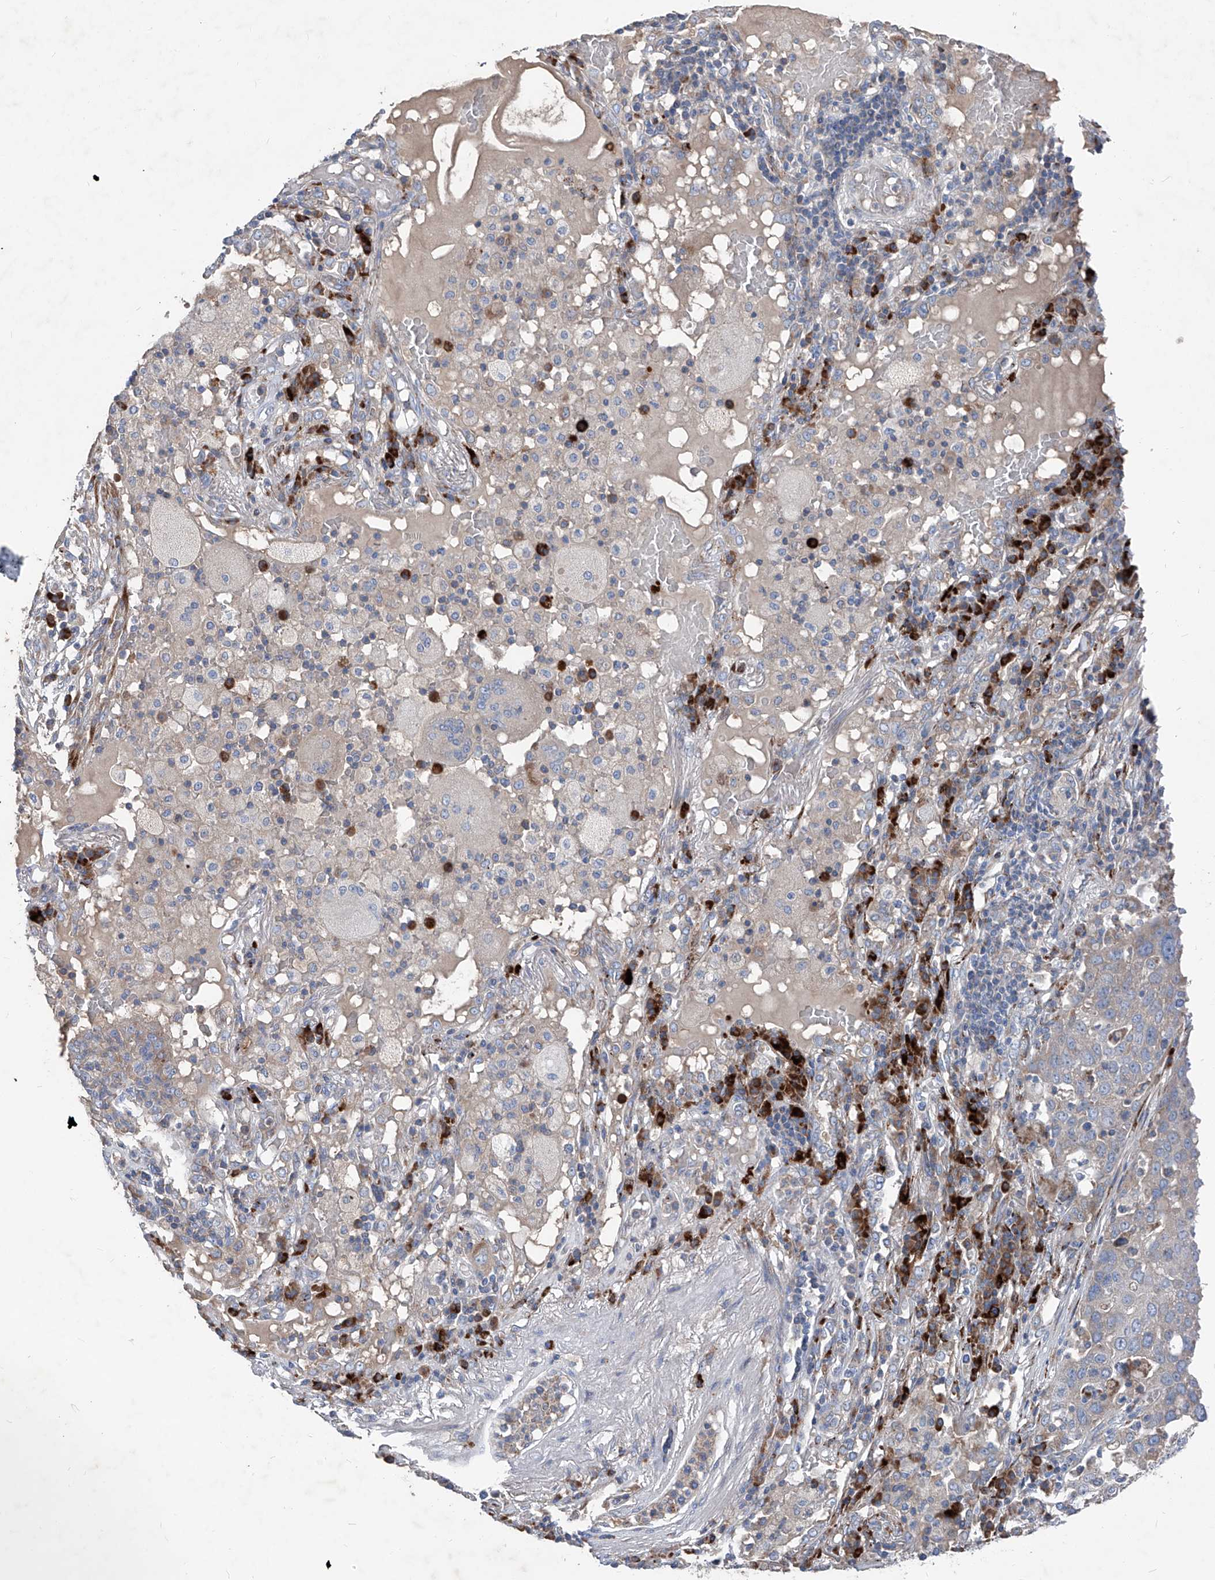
{"staining": {"intensity": "negative", "quantity": "none", "location": "none"}, "tissue": "lung cancer", "cell_type": "Tumor cells", "image_type": "cancer", "snomed": [{"axis": "morphology", "description": "Squamous cell carcinoma, NOS"}, {"axis": "topography", "description": "Lung"}], "caption": "Immunohistochemistry histopathology image of neoplastic tissue: human lung cancer stained with DAB (3,3'-diaminobenzidine) demonstrates no significant protein positivity in tumor cells.", "gene": "IFI27", "patient": {"sex": "male", "age": 65}}